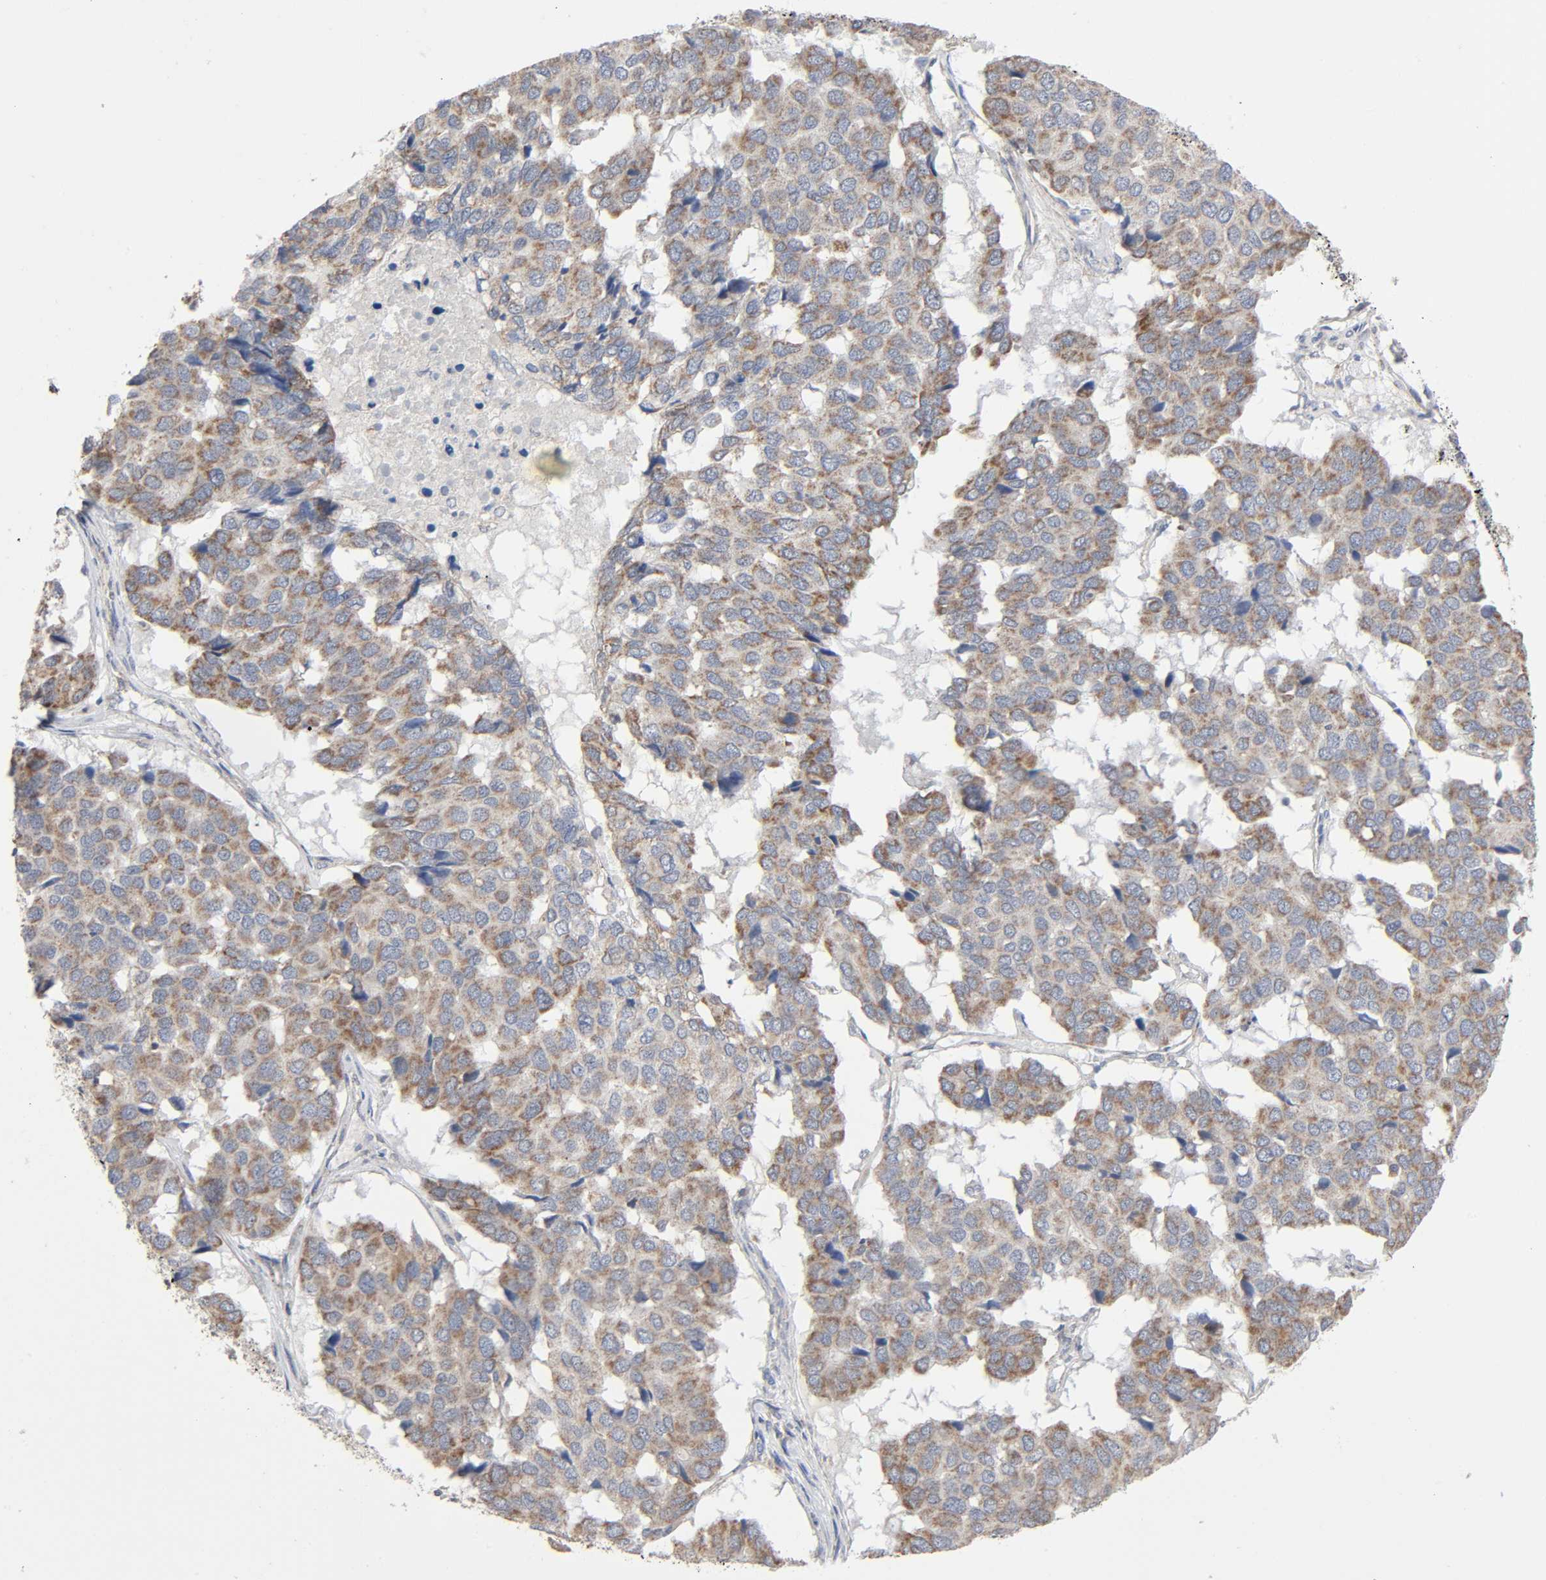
{"staining": {"intensity": "moderate", "quantity": ">75%", "location": "cytoplasmic/membranous"}, "tissue": "pancreatic cancer", "cell_type": "Tumor cells", "image_type": "cancer", "snomed": [{"axis": "morphology", "description": "Adenocarcinoma, NOS"}, {"axis": "topography", "description": "Pancreas"}], "caption": "The photomicrograph displays staining of adenocarcinoma (pancreatic), revealing moderate cytoplasmic/membranous protein positivity (brown color) within tumor cells. The protein is shown in brown color, while the nuclei are stained blue.", "gene": "SYT16", "patient": {"sex": "male", "age": 50}}